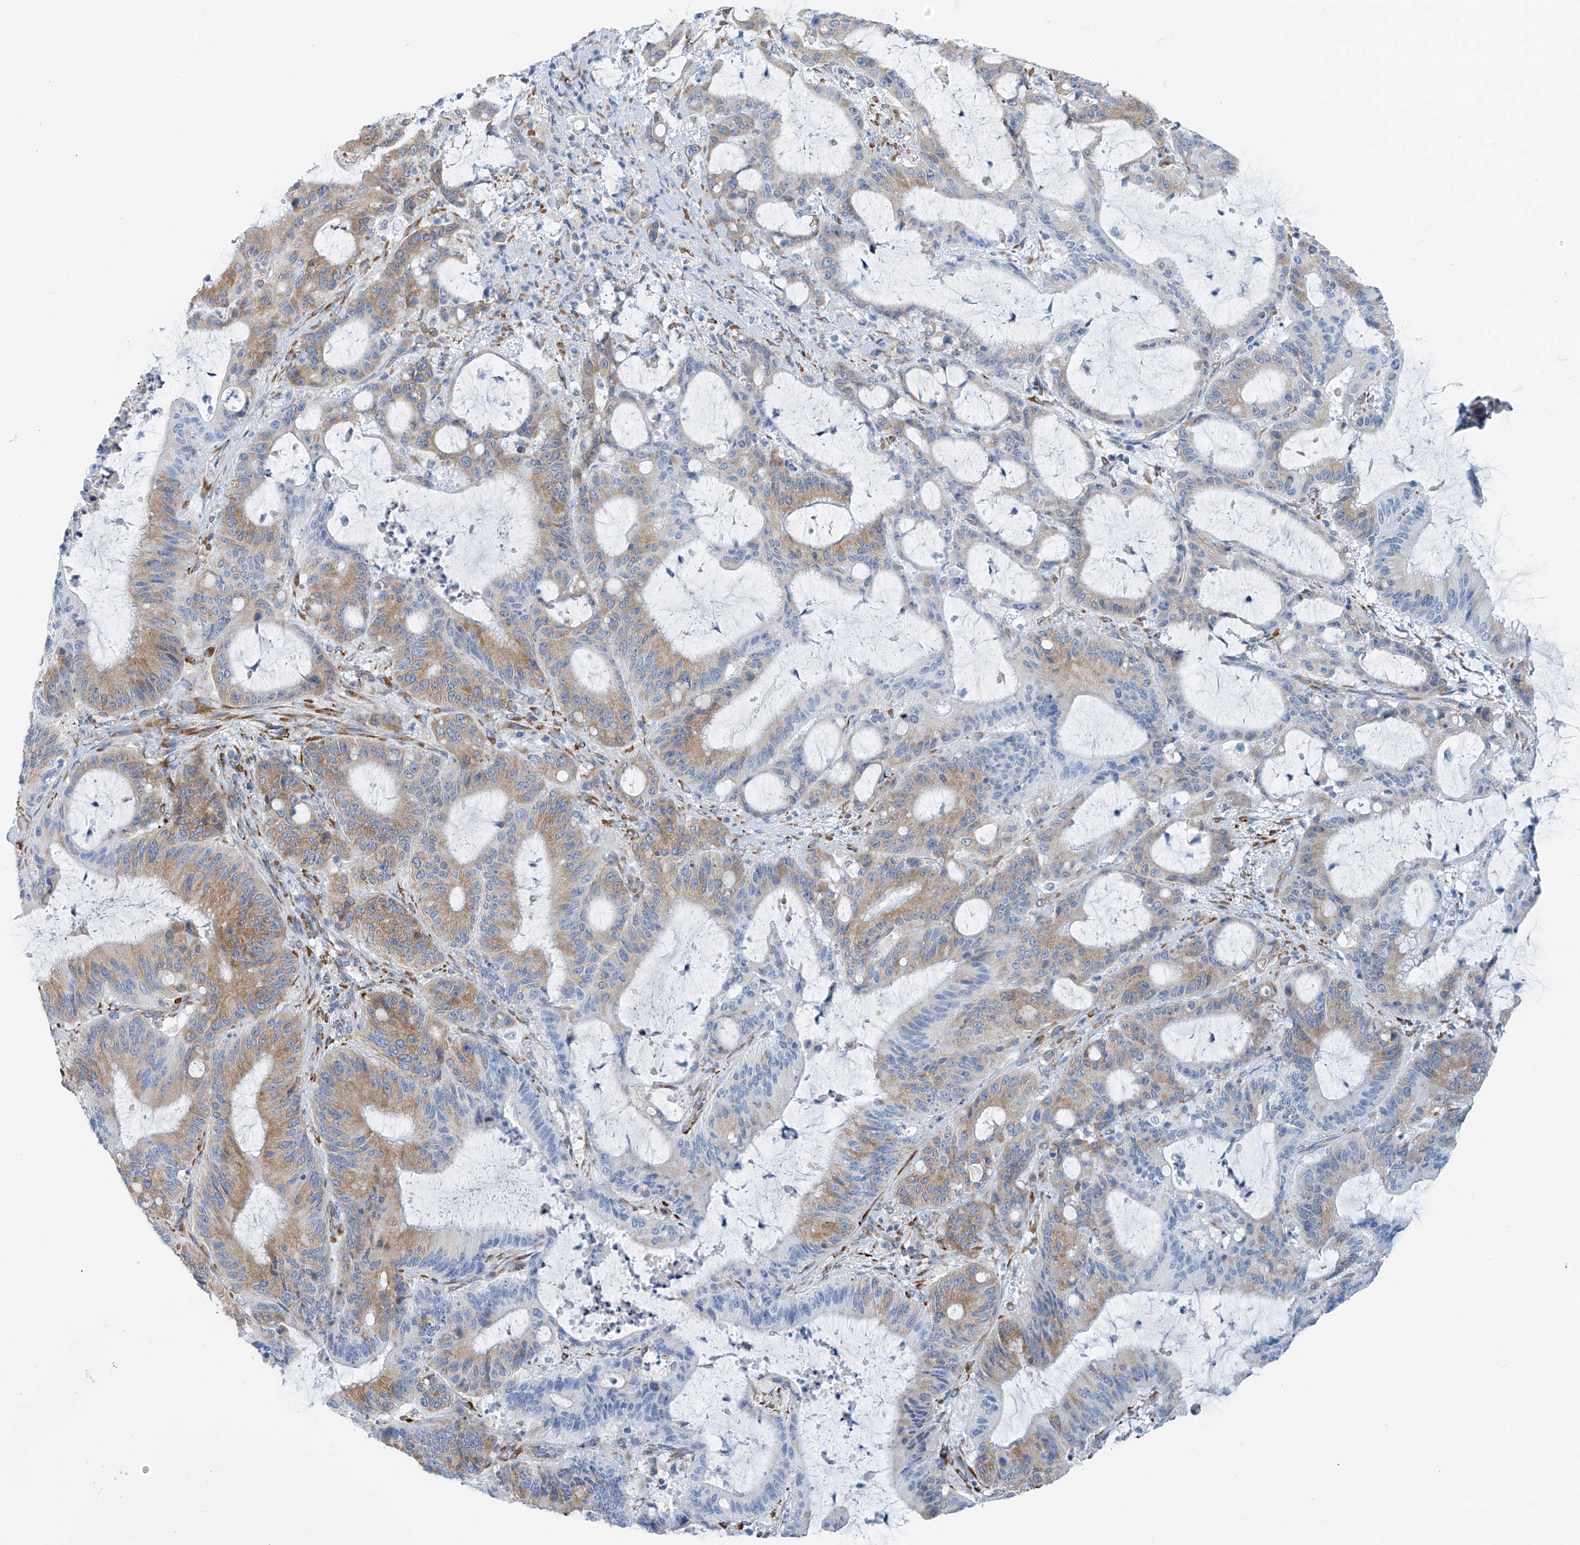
{"staining": {"intensity": "moderate", "quantity": ">75%", "location": "cytoplasmic/membranous"}, "tissue": "liver cancer", "cell_type": "Tumor cells", "image_type": "cancer", "snomed": [{"axis": "morphology", "description": "Normal tissue, NOS"}, {"axis": "morphology", "description": "Cholangiocarcinoma"}, {"axis": "topography", "description": "Liver"}, {"axis": "topography", "description": "Peripheral nerve tissue"}], "caption": "Protein staining by IHC exhibits moderate cytoplasmic/membranous positivity in approximately >75% of tumor cells in liver cholangiocarcinoma.", "gene": "RCN2", "patient": {"sex": "female", "age": 73}}